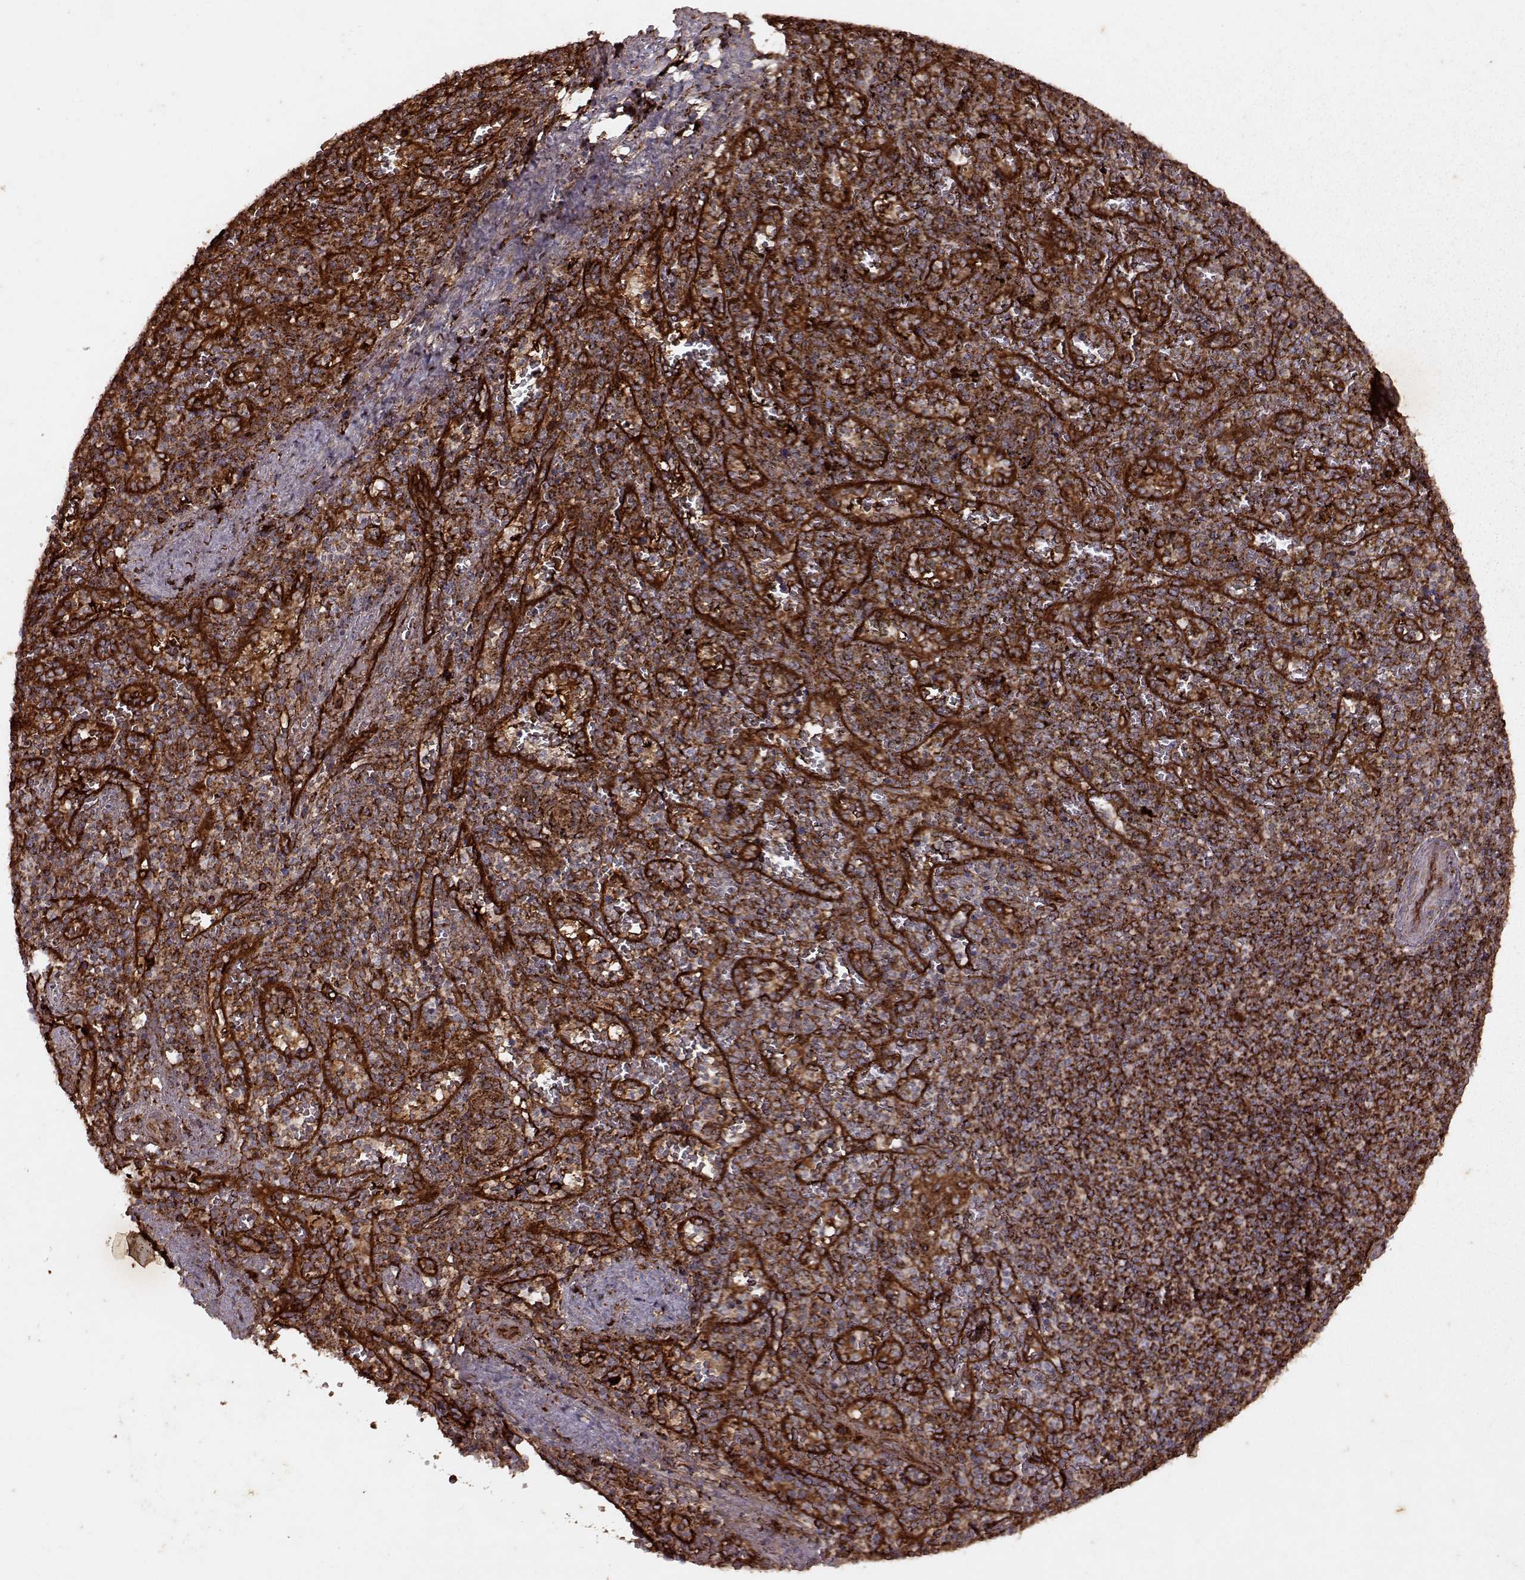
{"staining": {"intensity": "strong", "quantity": ">75%", "location": "cytoplasmic/membranous"}, "tissue": "spleen", "cell_type": "Cells in red pulp", "image_type": "normal", "snomed": [{"axis": "morphology", "description": "Normal tissue, NOS"}, {"axis": "topography", "description": "Spleen"}], "caption": "Protein staining of normal spleen shows strong cytoplasmic/membranous expression in approximately >75% of cells in red pulp. The protein of interest is stained brown, and the nuclei are stained in blue (DAB IHC with brightfield microscopy, high magnification).", "gene": "ENSG00000285130", "patient": {"sex": "female", "age": 50}}